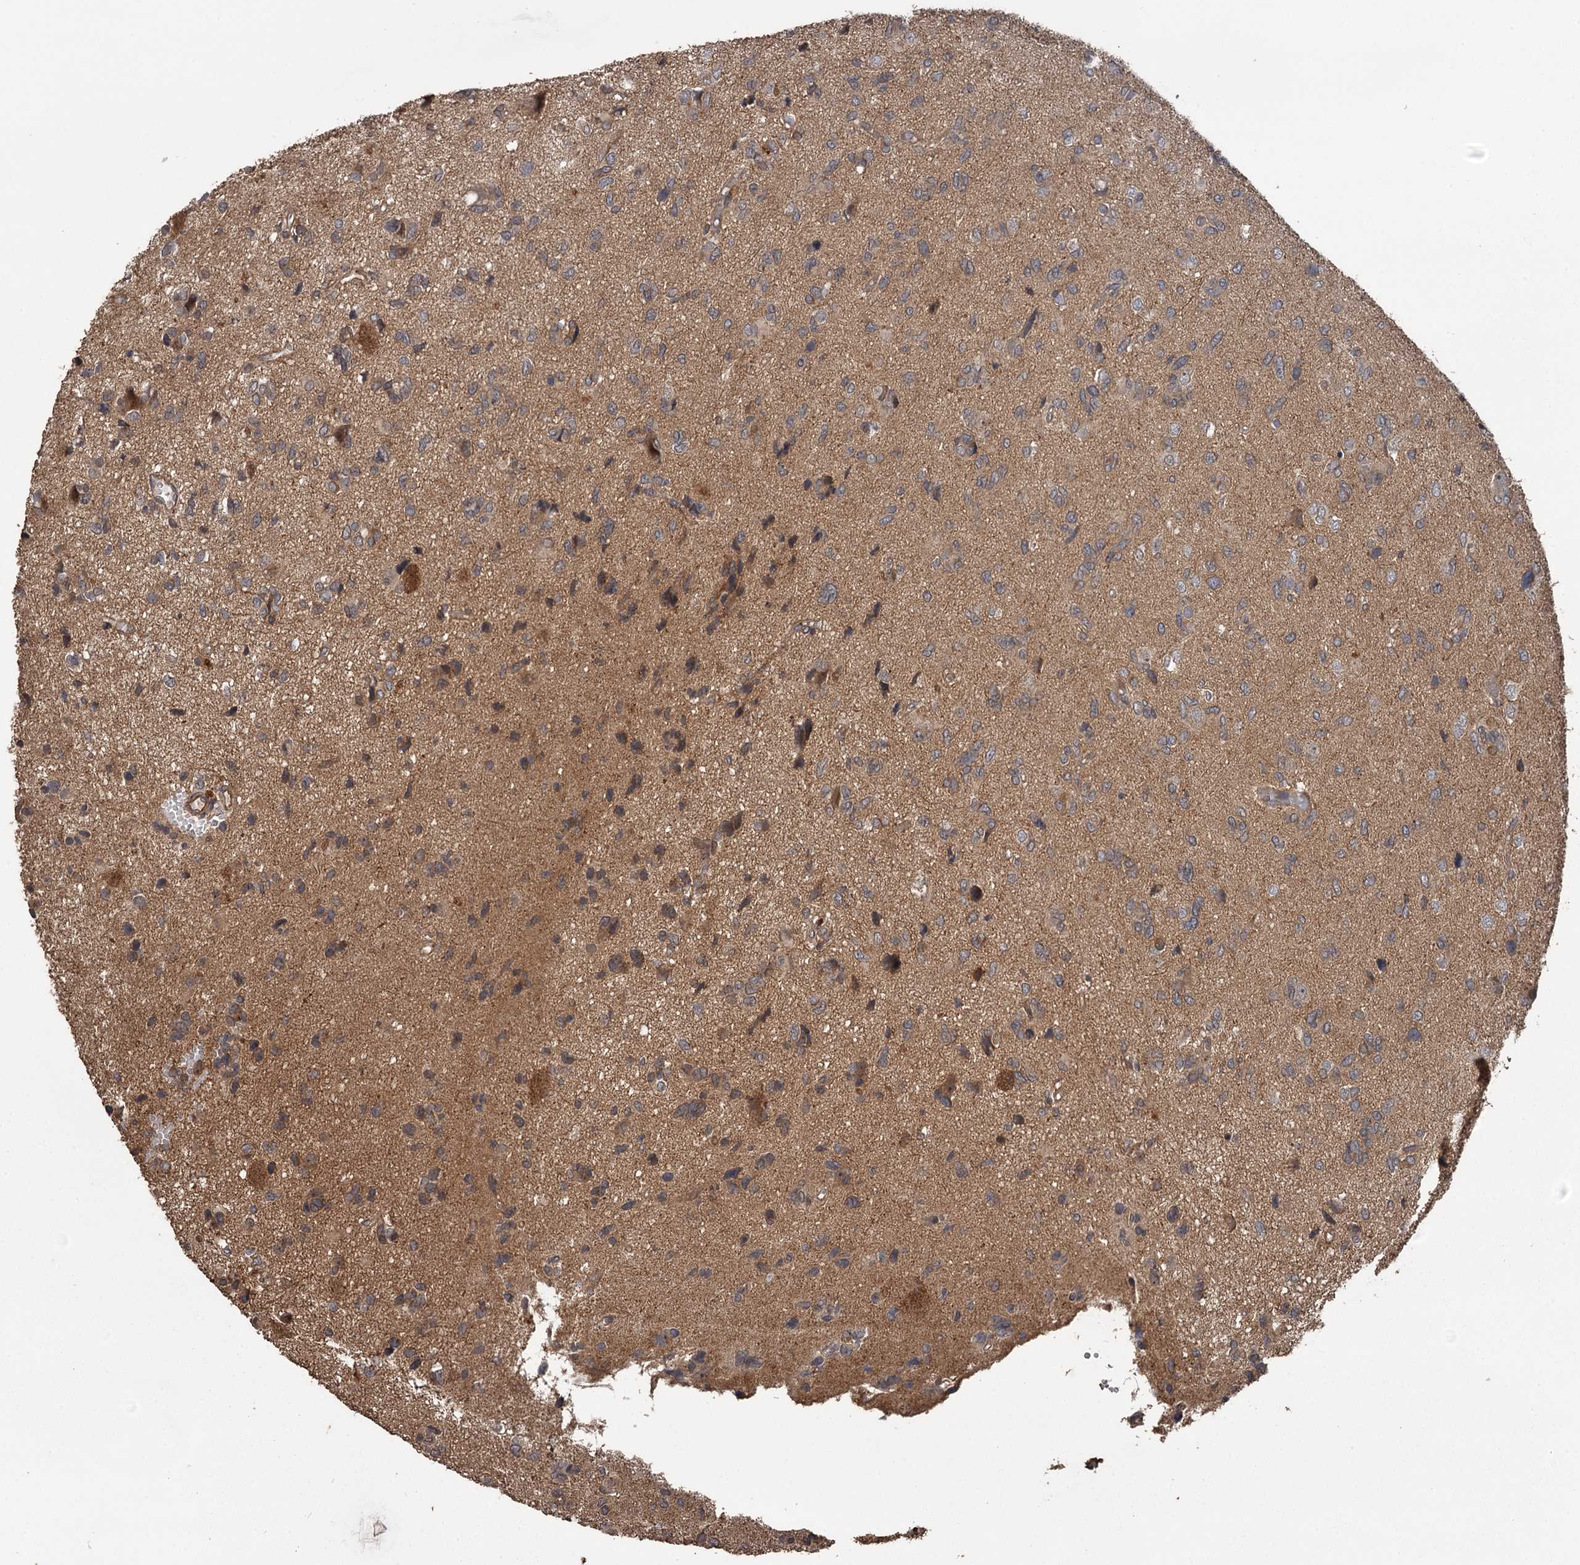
{"staining": {"intensity": "moderate", "quantity": "25%-75%", "location": "cytoplasmic/membranous"}, "tissue": "glioma", "cell_type": "Tumor cells", "image_type": "cancer", "snomed": [{"axis": "morphology", "description": "Glioma, malignant, High grade"}, {"axis": "topography", "description": "Brain"}], "caption": "Moderate cytoplasmic/membranous expression for a protein is seen in about 25%-75% of tumor cells of glioma using immunohistochemistry.", "gene": "RAB21", "patient": {"sex": "female", "age": 59}}